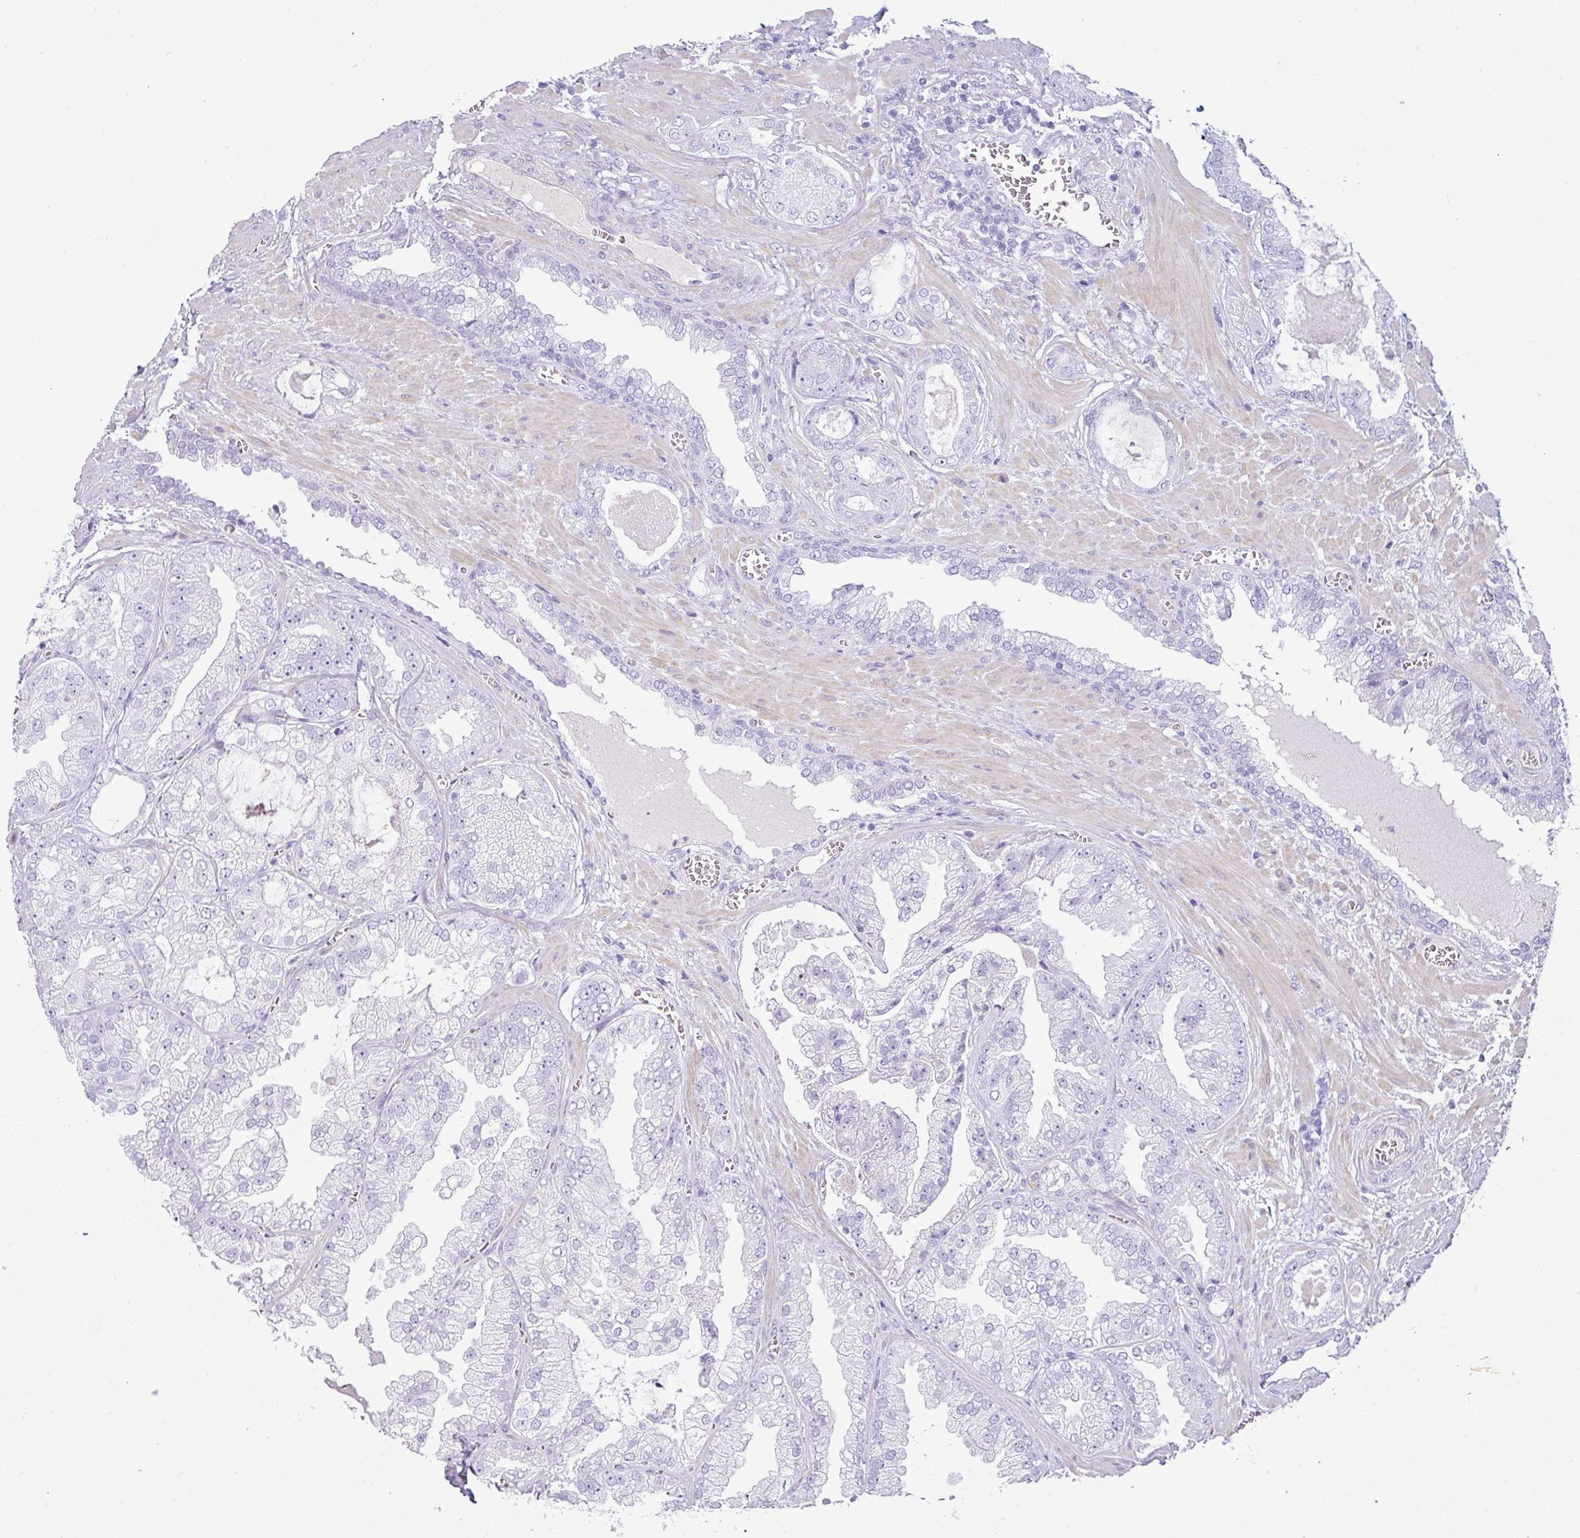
{"staining": {"intensity": "negative", "quantity": "none", "location": "none"}, "tissue": "prostate cancer", "cell_type": "Tumor cells", "image_type": "cancer", "snomed": [{"axis": "morphology", "description": "Adenocarcinoma, Low grade"}, {"axis": "topography", "description": "Prostate"}], "caption": "The photomicrograph shows no staining of tumor cells in prostate cancer. Nuclei are stained in blue.", "gene": "VCX2", "patient": {"sex": "male", "age": 57}}